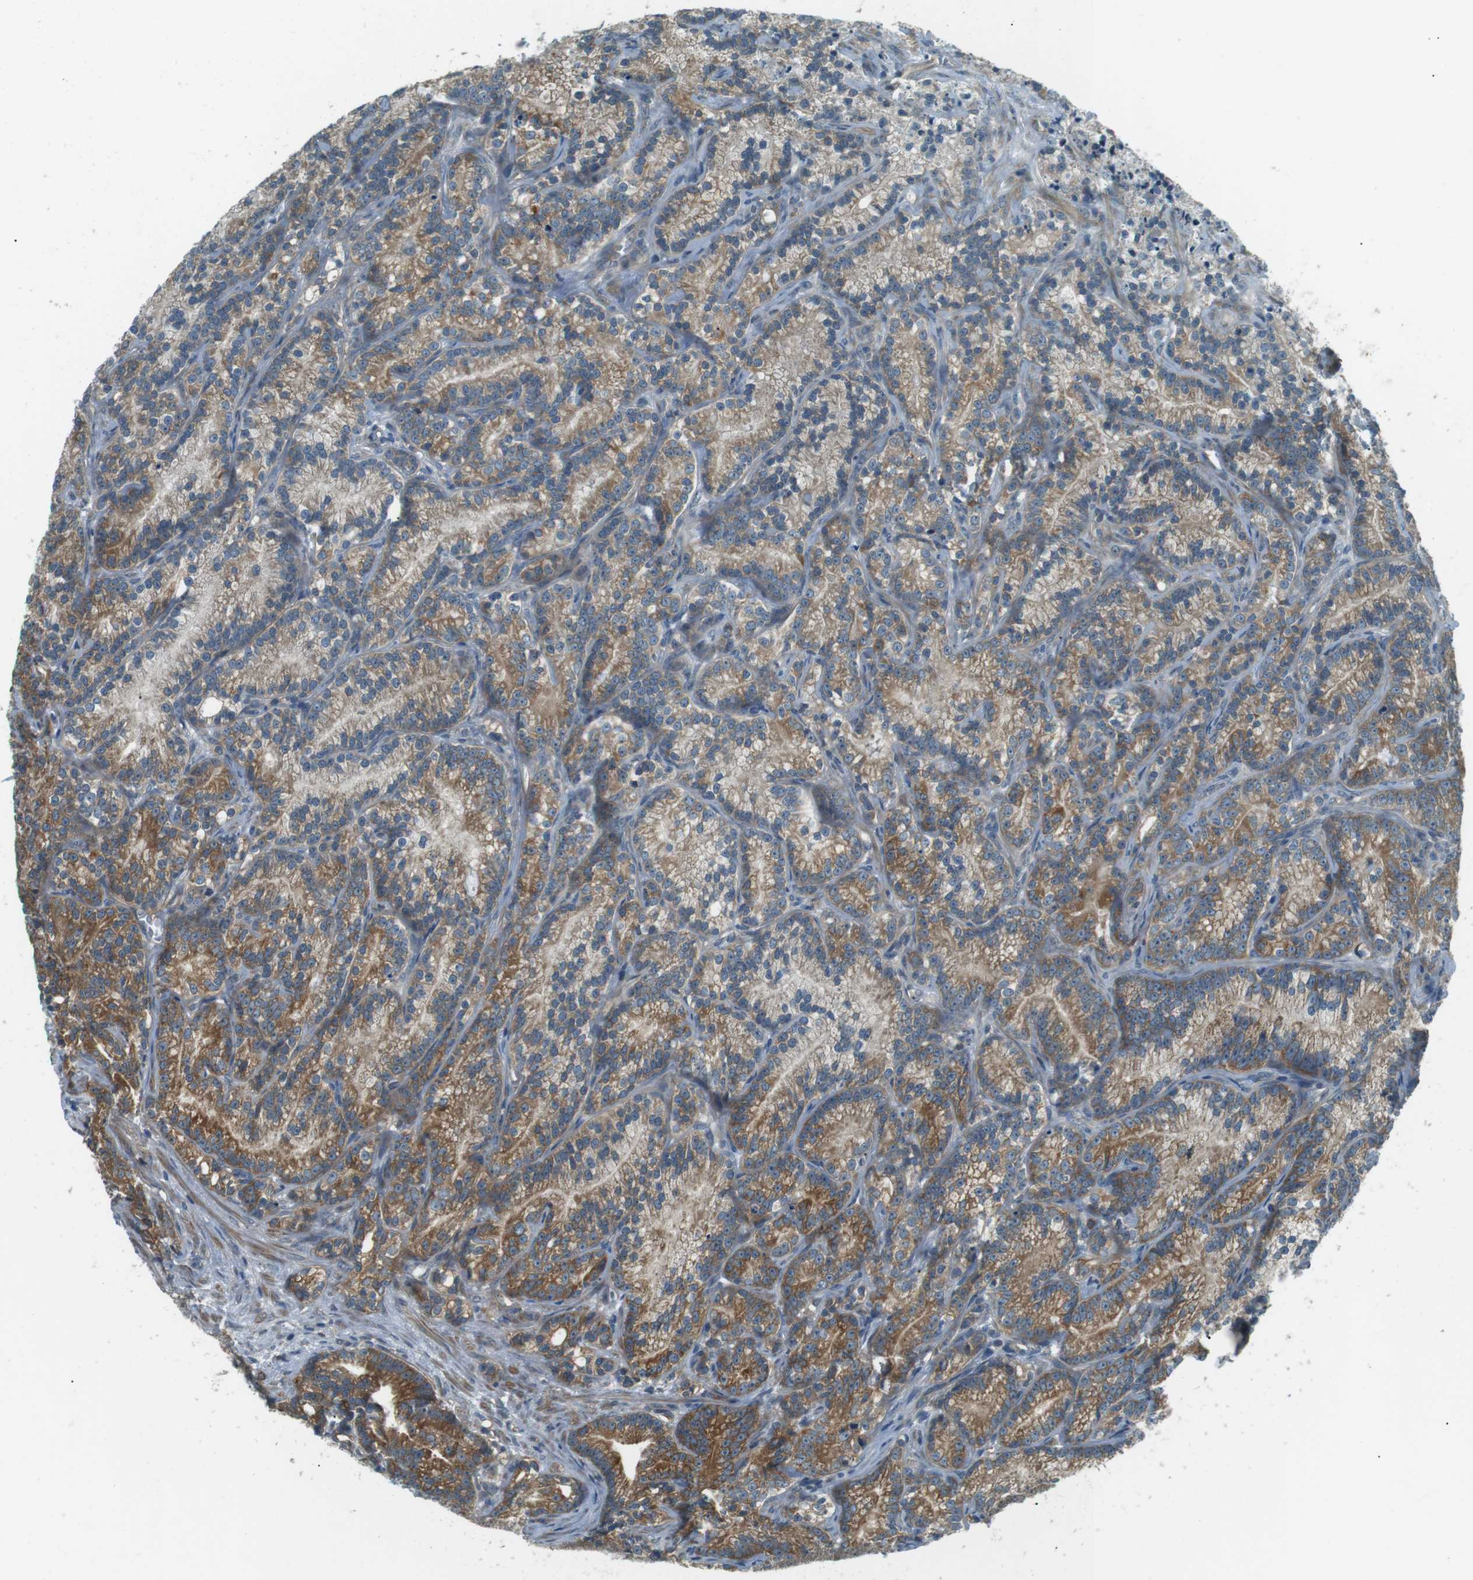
{"staining": {"intensity": "moderate", "quantity": ">75%", "location": "cytoplasmic/membranous"}, "tissue": "prostate cancer", "cell_type": "Tumor cells", "image_type": "cancer", "snomed": [{"axis": "morphology", "description": "Adenocarcinoma, Low grade"}, {"axis": "topography", "description": "Prostate"}], "caption": "Immunohistochemical staining of prostate cancer demonstrates medium levels of moderate cytoplasmic/membranous protein staining in approximately >75% of tumor cells.", "gene": "TMEM74", "patient": {"sex": "male", "age": 89}}